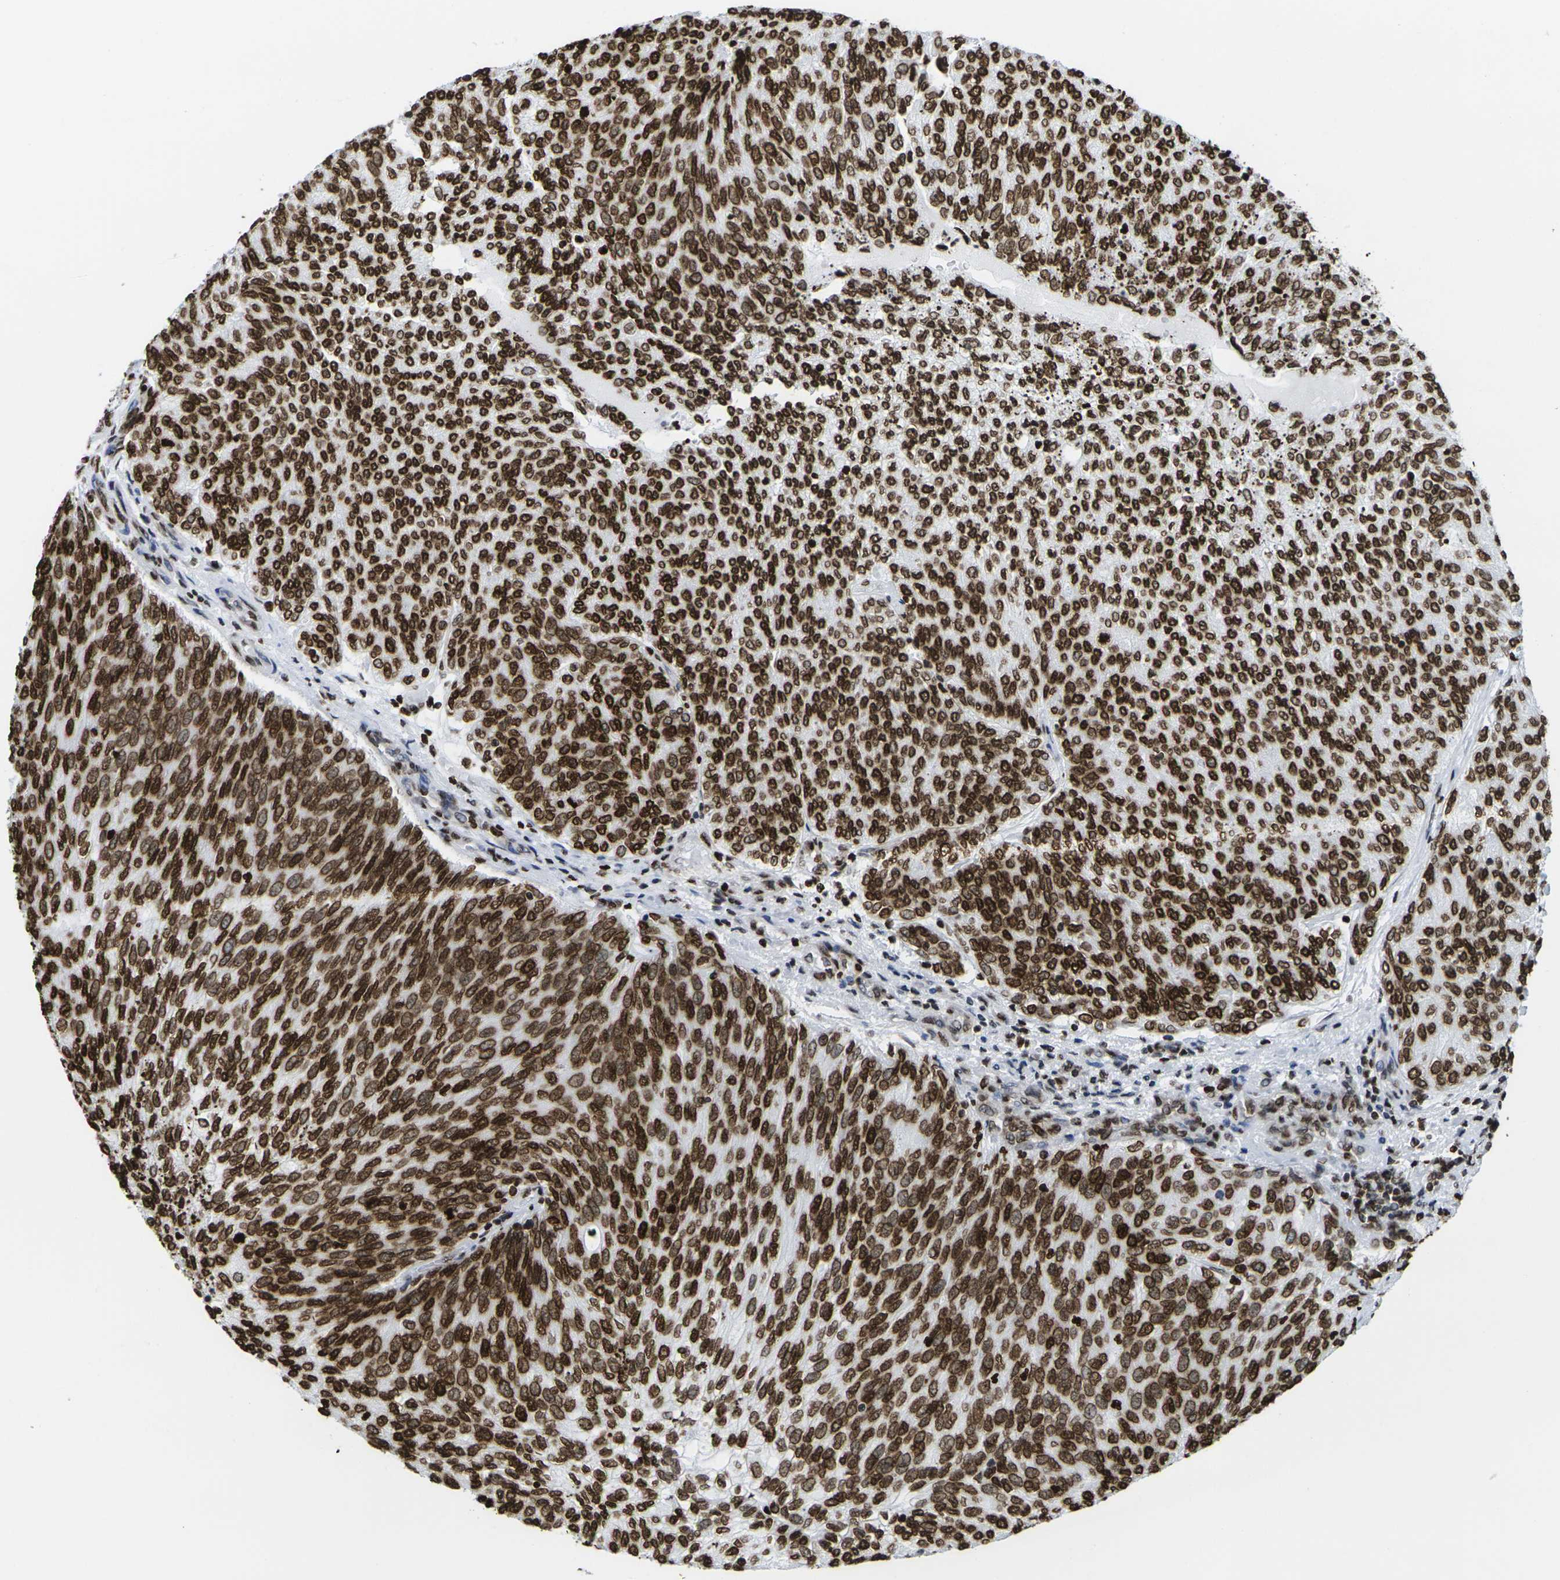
{"staining": {"intensity": "strong", "quantity": ">75%", "location": "cytoplasmic/membranous,nuclear"}, "tissue": "urothelial cancer", "cell_type": "Tumor cells", "image_type": "cancer", "snomed": [{"axis": "morphology", "description": "Urothelial carcinoma, Low grade"}, {"axis": "topography", "description": "Urinary bladder"}], "caption": "High-power microscopy captured an IHC image of urothelial carcinoma (low-grade), revealing strong cytoplasmic/membranous and nuclear staining in about >75% of tumor cells.", "gene": "H2AC21", "patient": {"sex": "female", "age": 79}}